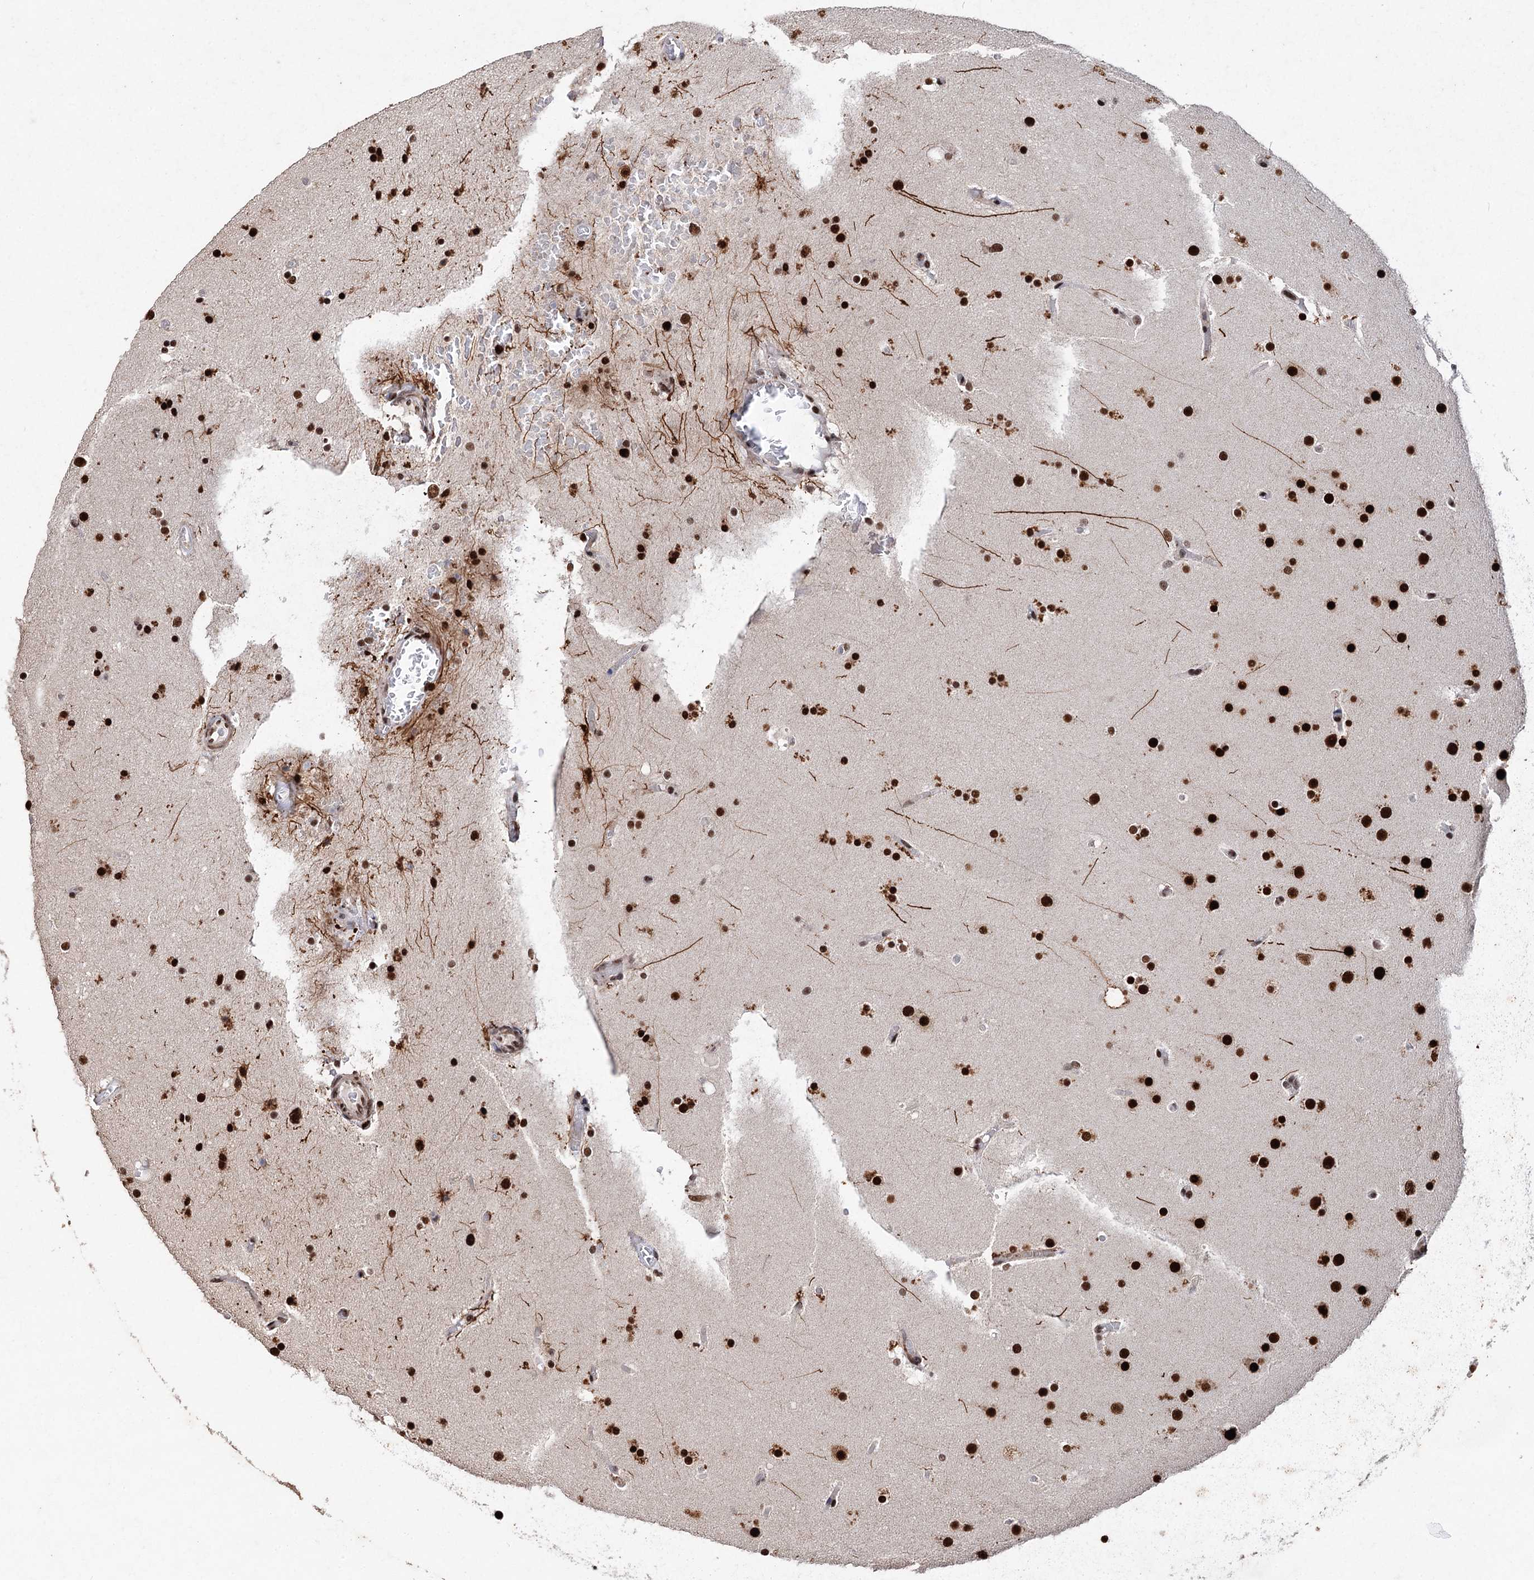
{"staining": {"intensity": "strong", "quantity": ">75%", "location": "nuclear"}, "tissue": "glioma", "cell_type": "Tumor cells", "image_type": "cancer", "snomed": [{"axis": "morphology", "description": "Glioma, malignant, High grade"}, {"axis": "topography", "description": "Cerebral cortex"}], "caption": "DAB immunohistochemical staining of human glioma demonstrates strong nuclear protein expression in about >75% of tumor cells.", "gene": "MATR3", "patient": {"sex": "female", "age": 36}}